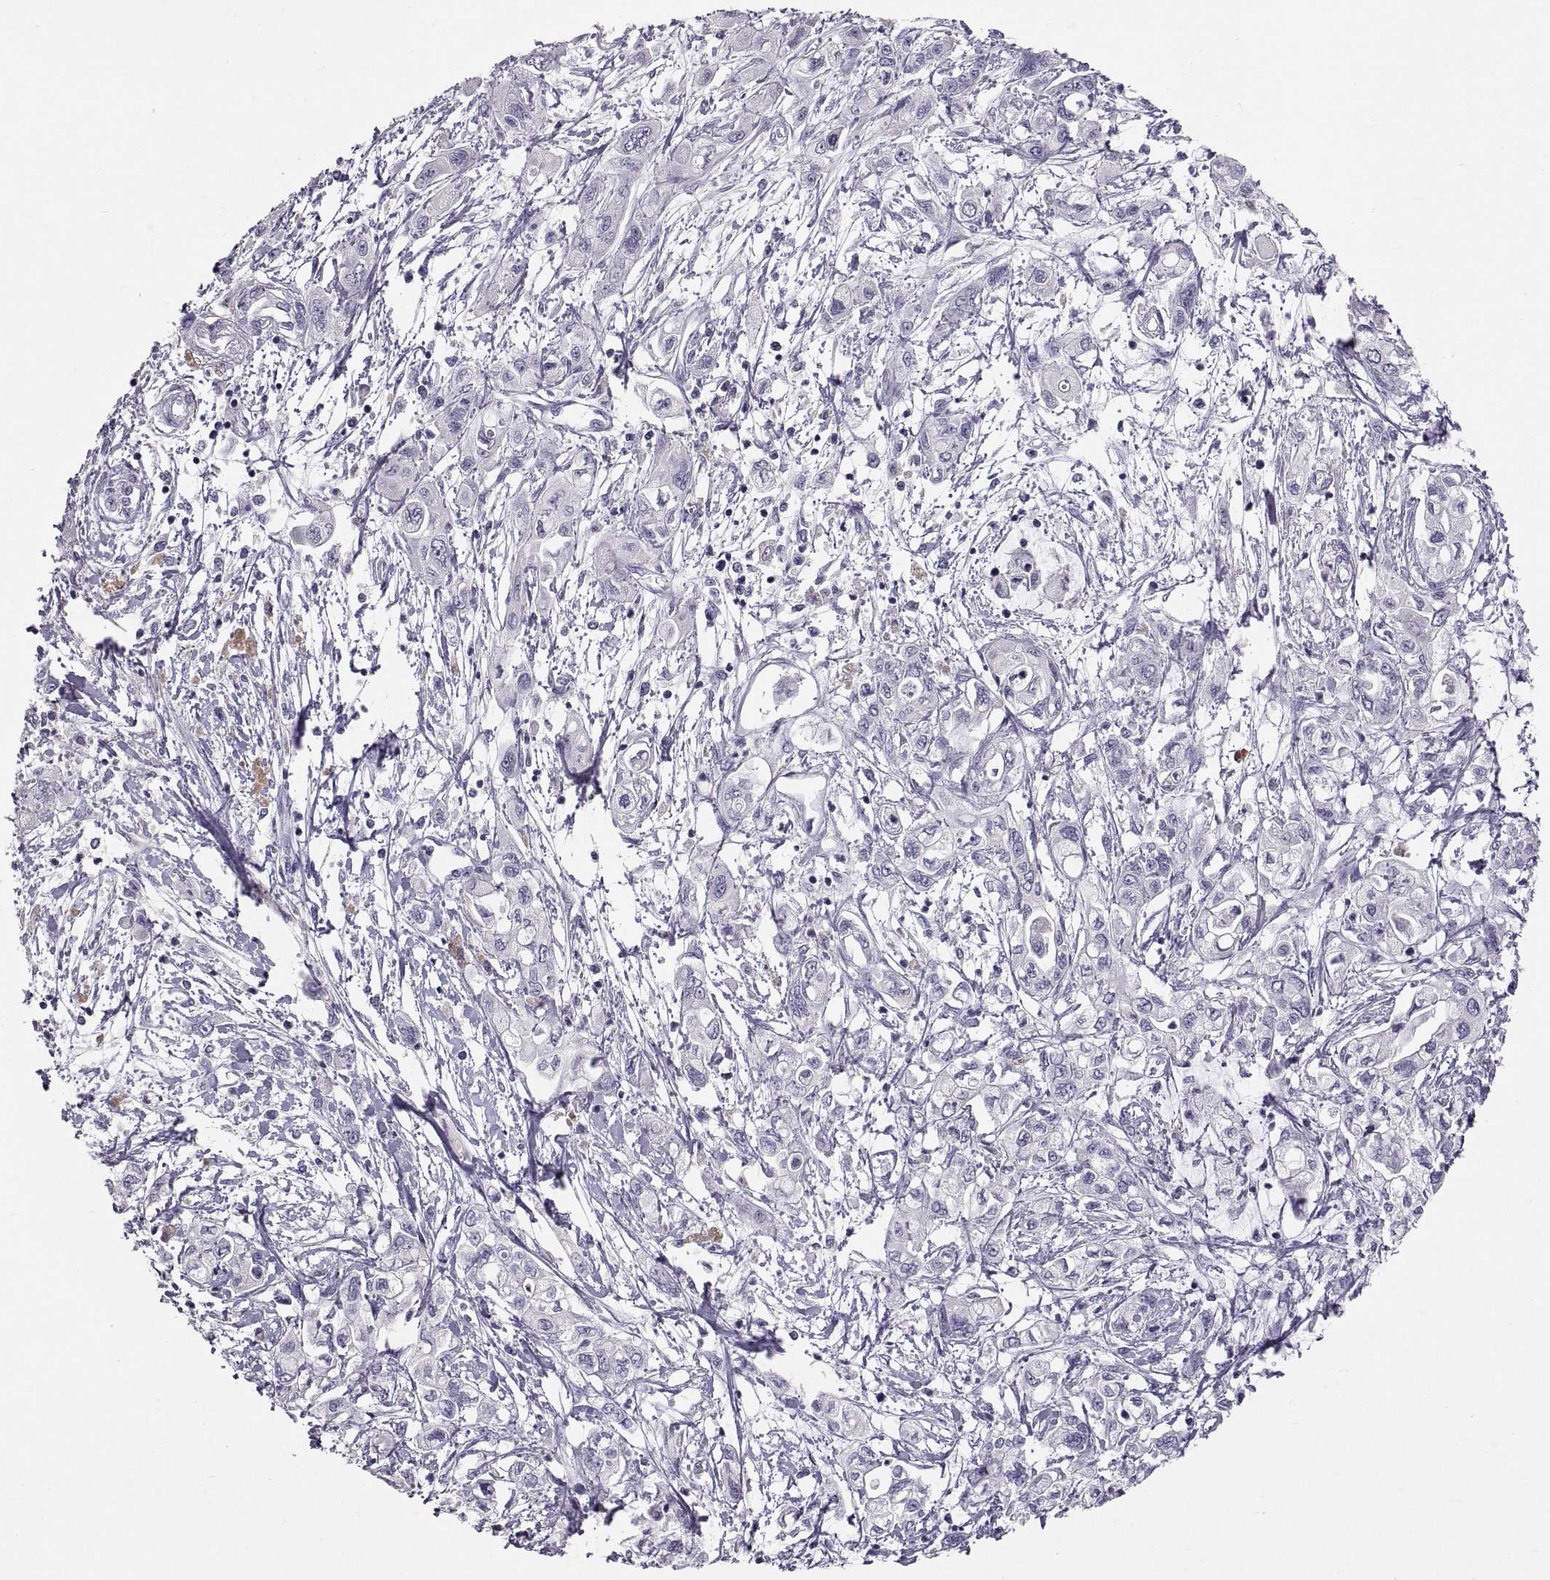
{"staining": {"intensity": "negative", "quantity": "none", "location": "none"}, "tissue": "pancreatic cancer", "cell_type": "Tumor cells", "image_type": "cancer", "snomed": [{"axis": "morphology", "description": "Adenocarcinoma, NOS"}, {"axis": "topography", "description": "Pancreas"}], "caption": "Protein analysis of pancreatic cancer demonstrates no significant staining in tumor cells.", "gene": "ADAM32", "patient": {"sex": "male", "age": 54}}